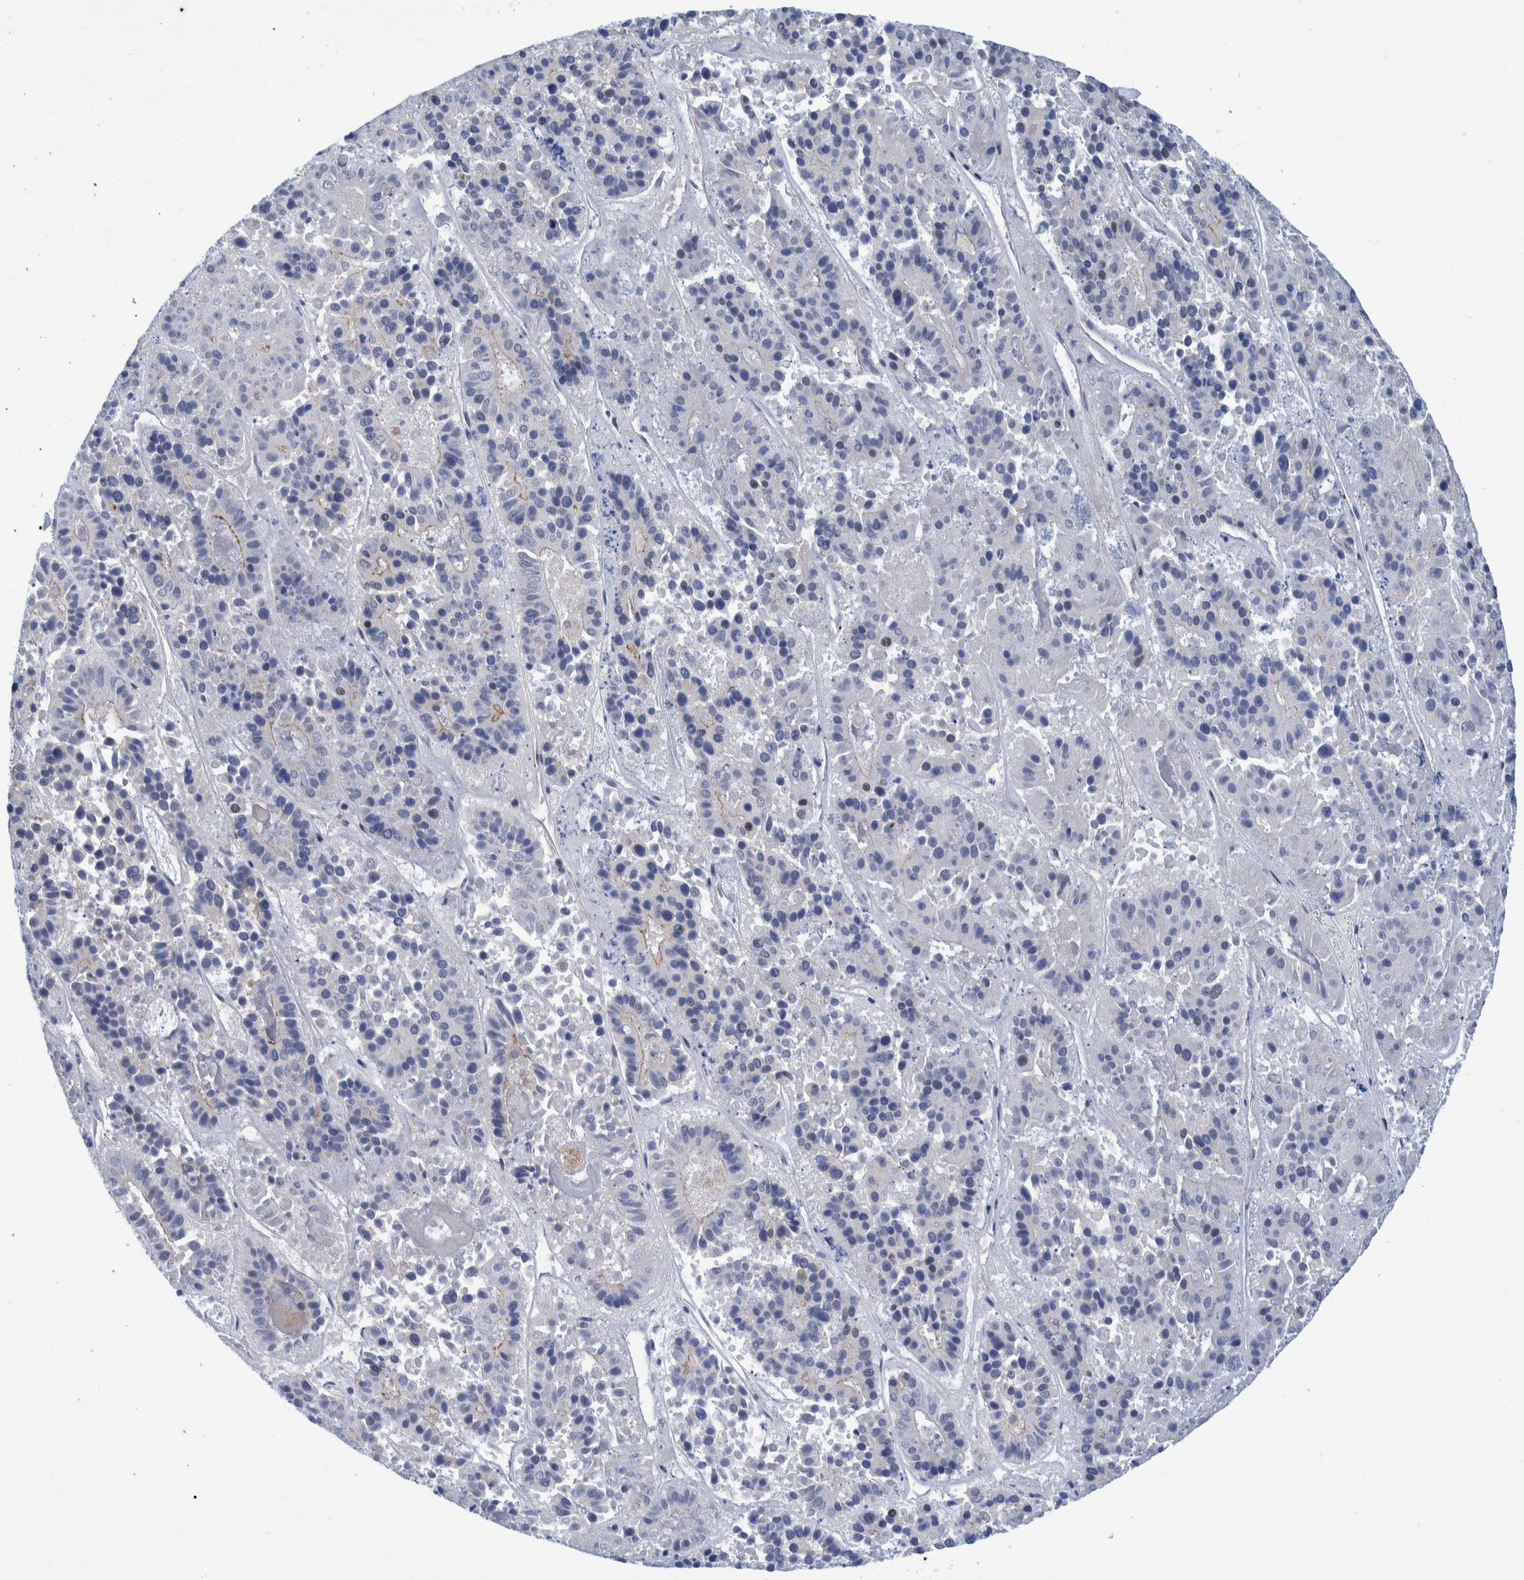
{"staining": {"intensity": "negative", "quantity": "none", "location": "none"}, "tissue": "pancreatic cancer", "cell_type": "Tumor cells", "image_type": "cancer", "snomed": [{"axis": "morphology", "description": "Adenocarcinoma, NOS"}, {"axis": "topography", "description": "Pancreas"}], "caption": "There is no significant expression in tumor cells of pancreatic adenocarcinoma.", "gene": "MKS1", "patient": {"sex": "male", "age": 50}}